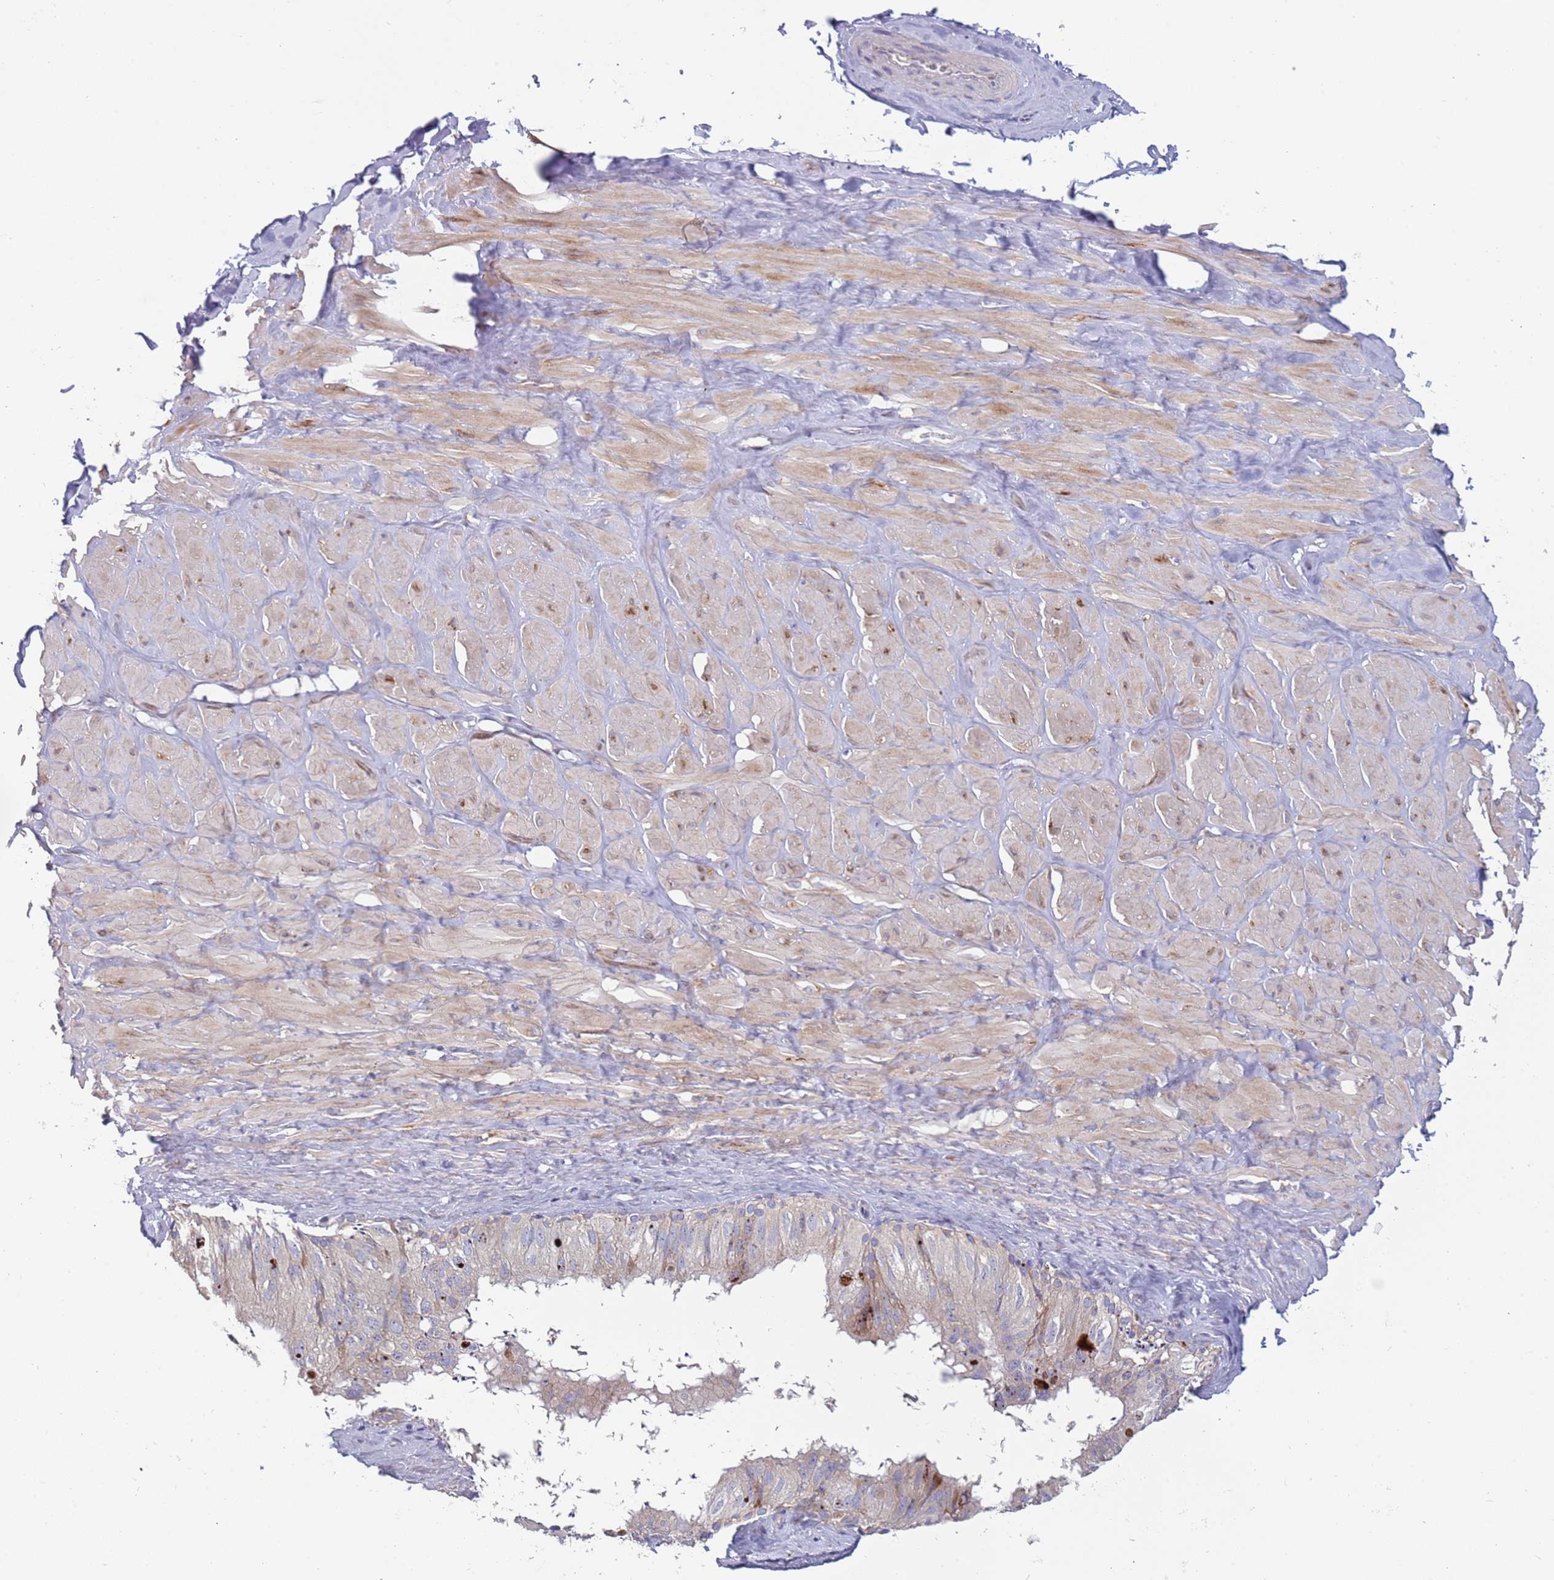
{"staining": {"intensity": "negative", "quantity": "none", "location": "none"}, "tissue": "adipose tissue", "cell_type": "Adipocytes", "image_type": "normal", "snomed": [{"axis": "morphology", "description": "Normal tissue, NOS"}, {"axis": "topography", "description": "Soft tissue"}, {"axis": "topography", "description": "Adipose tissue"}, {"axis": "topography", "description": "Vascular tissue"}, {"axis": "topography", "description": "Peripheral nerve tissue"}], "caption": "Immunohistochemical staining of benign human adipose tissue reveals no significant staining in adipocytes.", "gene": "ARMCX6", "patient": {"sex": "male", "age": 46}}